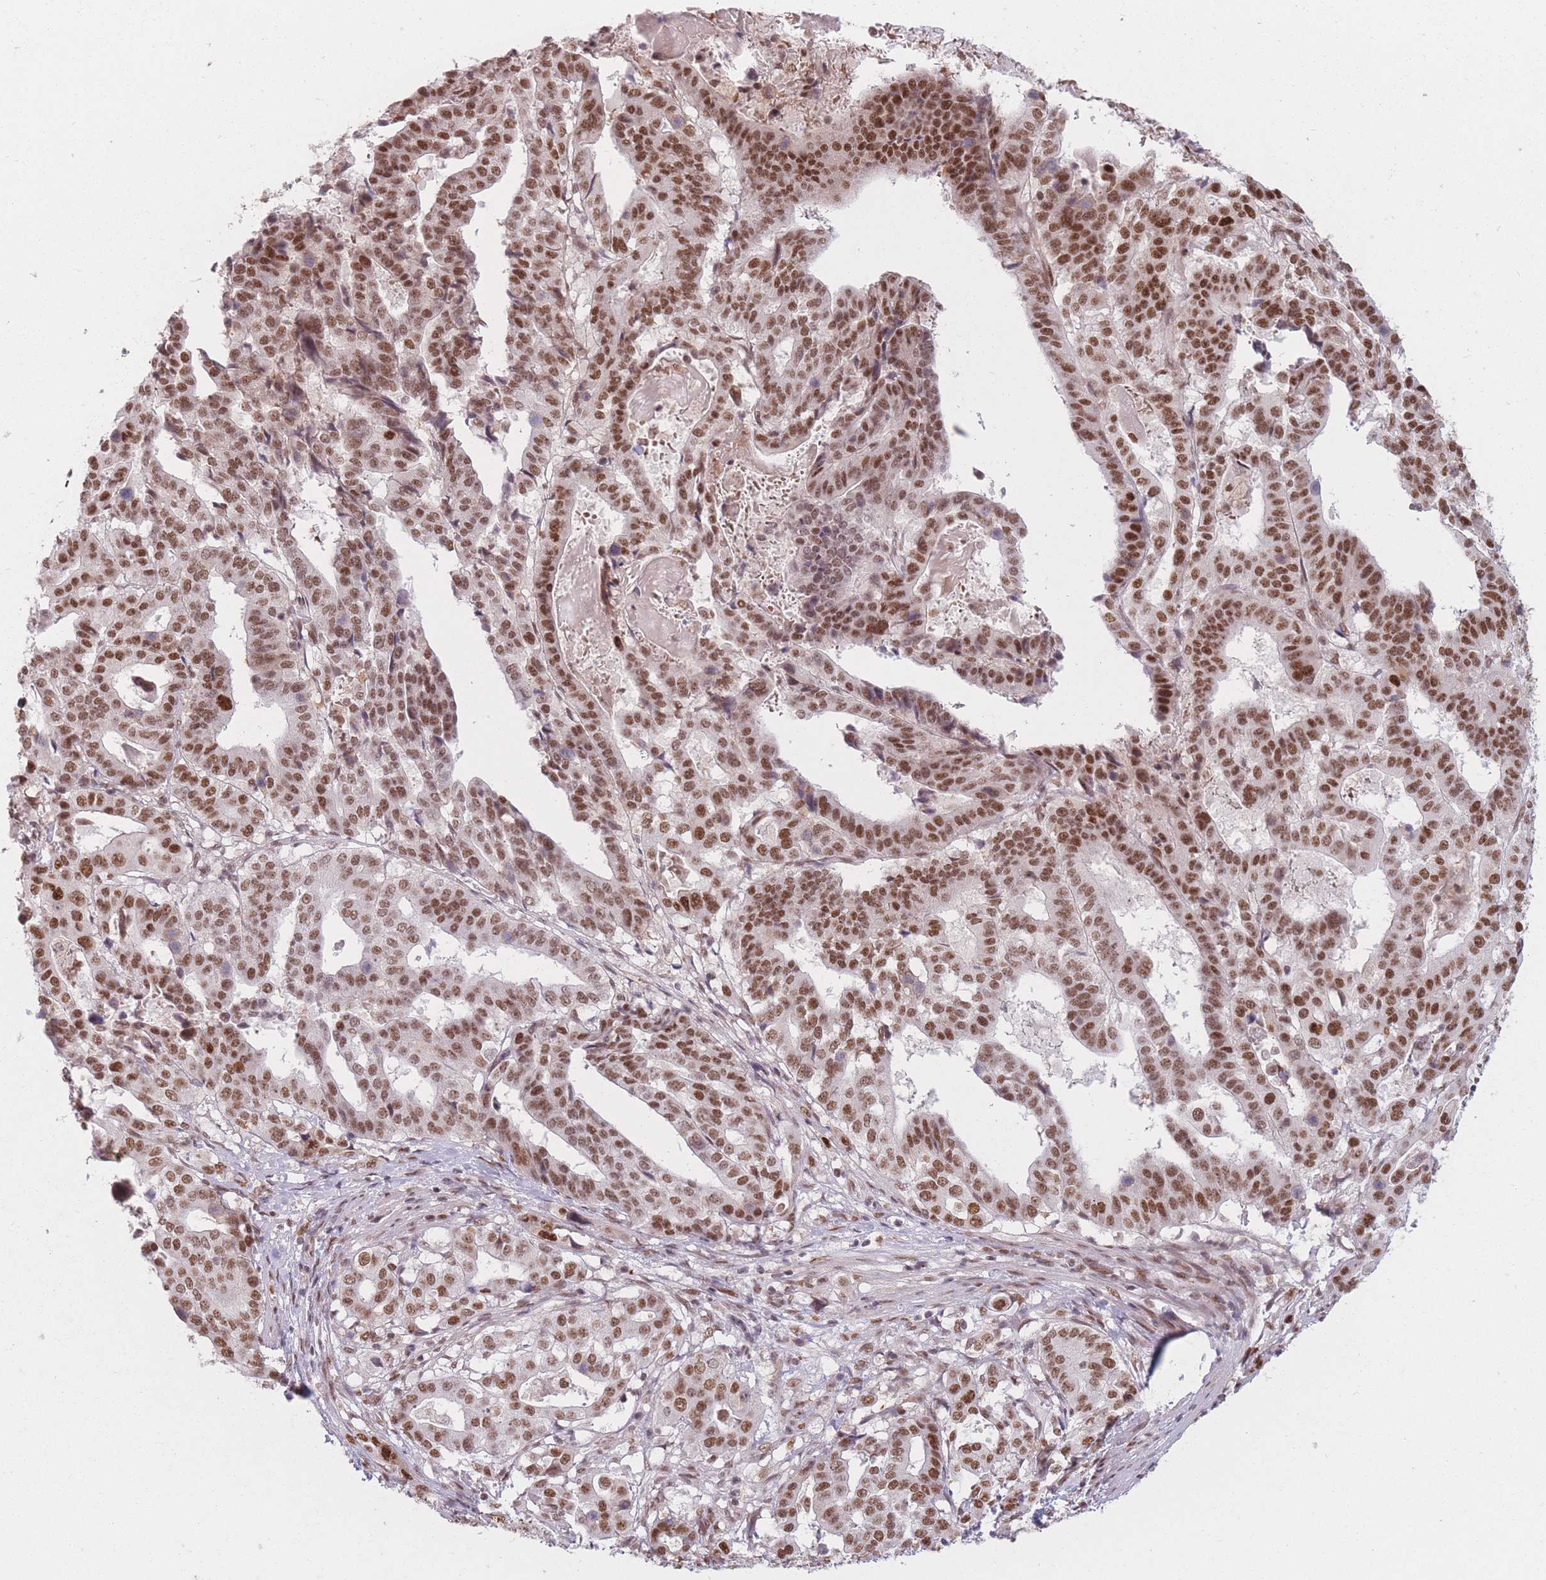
{"staining": {"intensity": "moderate", "quantity": ">75%", "location": "nuclear"}, "tissue": "stomach cancer", "cell_type": "Tumor cells", "image_type": "cancer", "snomed": [{"axis": "morphology", "description": "Adenocarcinoma, NOS"}, {"axis": "topography", "description": "Stomach"}], "caption": "Adenocarcinoma (stomach) stained with a brown dye shows moderate nuclear positive staining in approximately >75% of tumor cells.", "gene": "SUPT6H", "patient": {"sex": "male", "age": 48}}